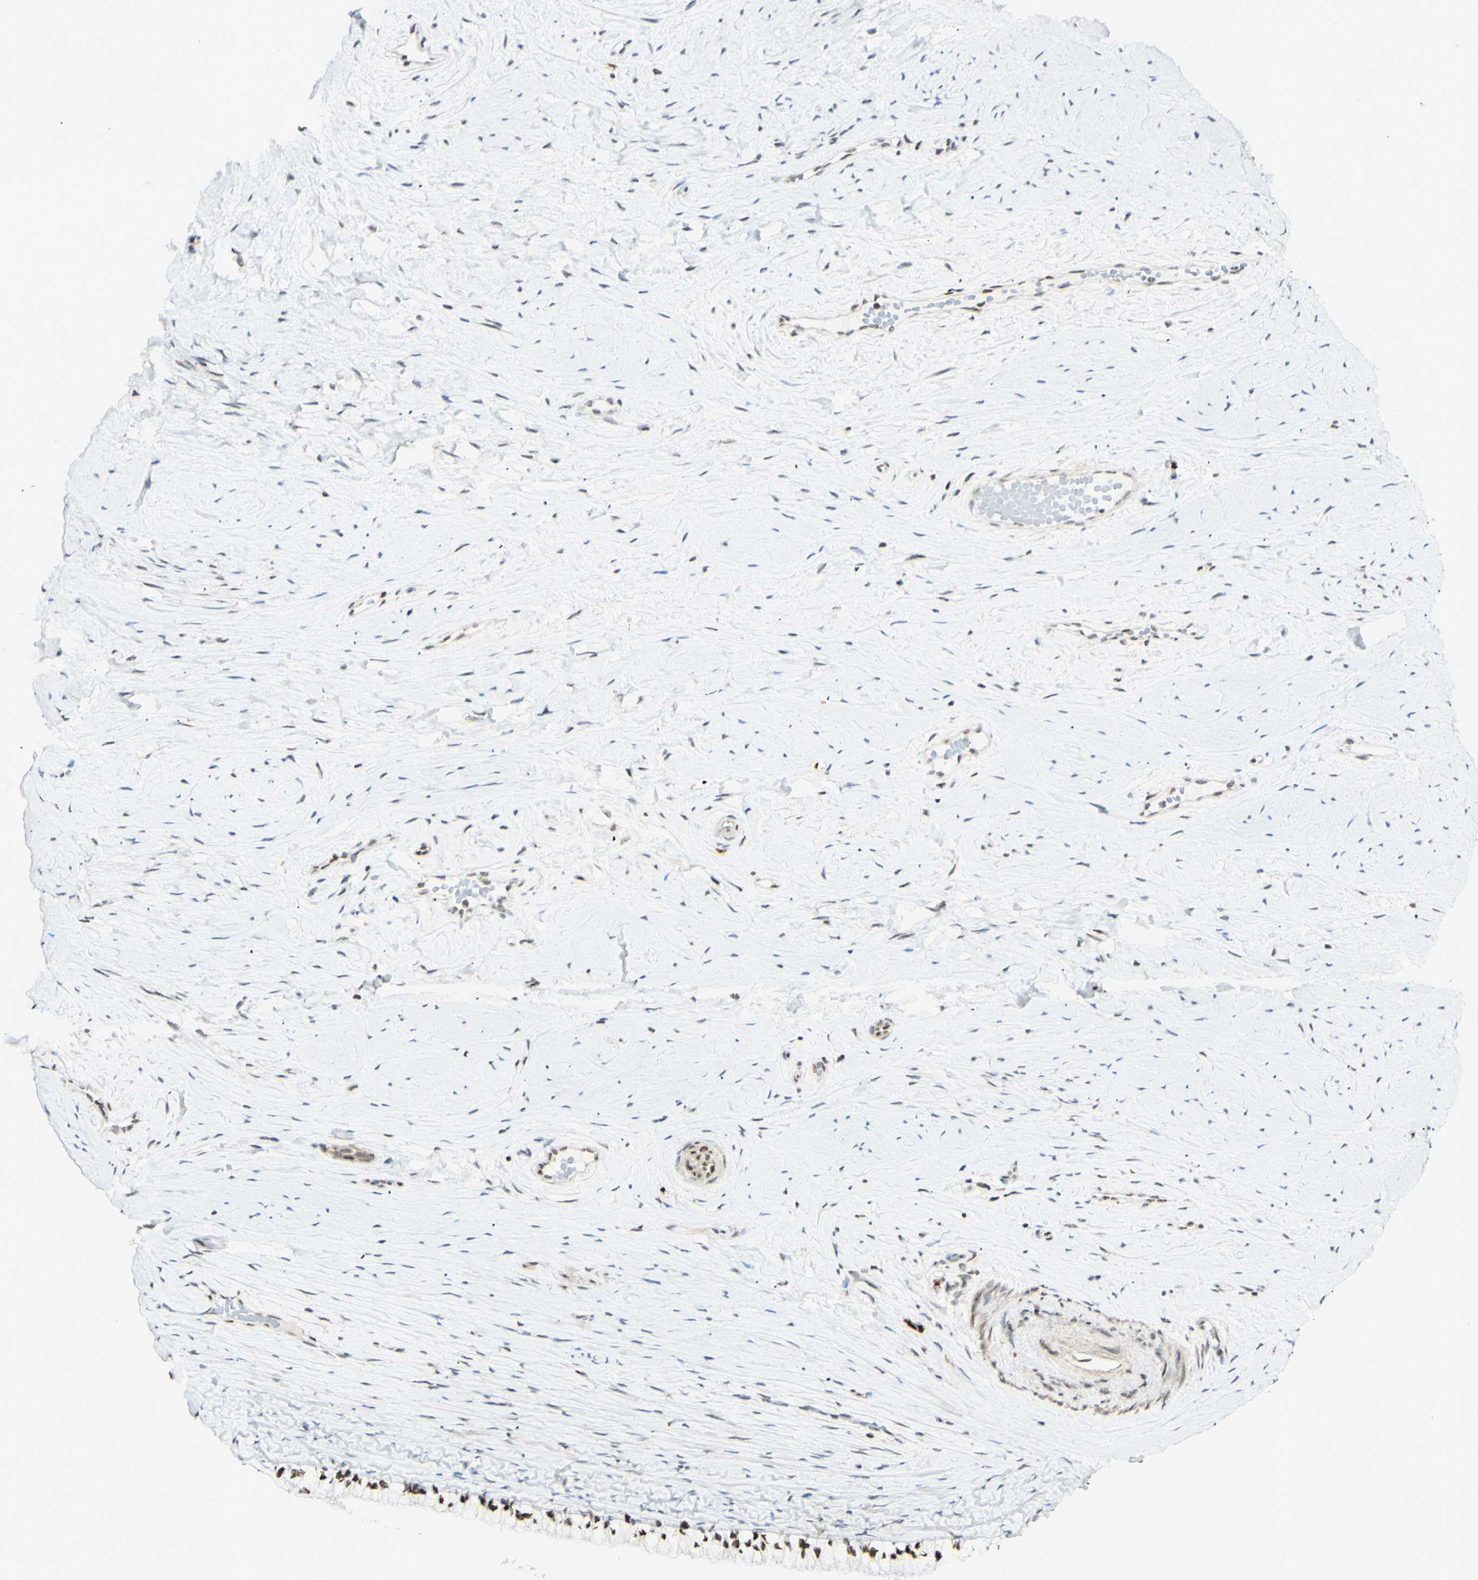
{"staining": {"intensity": "strong", "quantity": ">75%", "location": "nuclear"}, "tissue": "cervix", "cell_type": "Glandular cells", "image_type": "normal", "snomed": [{"axis": "morphology", "description": "Normal tissue, NOS"}, {"axis": "topography", "description": "Cervix"}], "caption": "Immunohistochemistry of normal human cervix shows high levels of strong nuclear staining in approximately >75% of glandular cells.", "gene": "ZMYM6", "patient": {"sex": "female", "age": 39}}